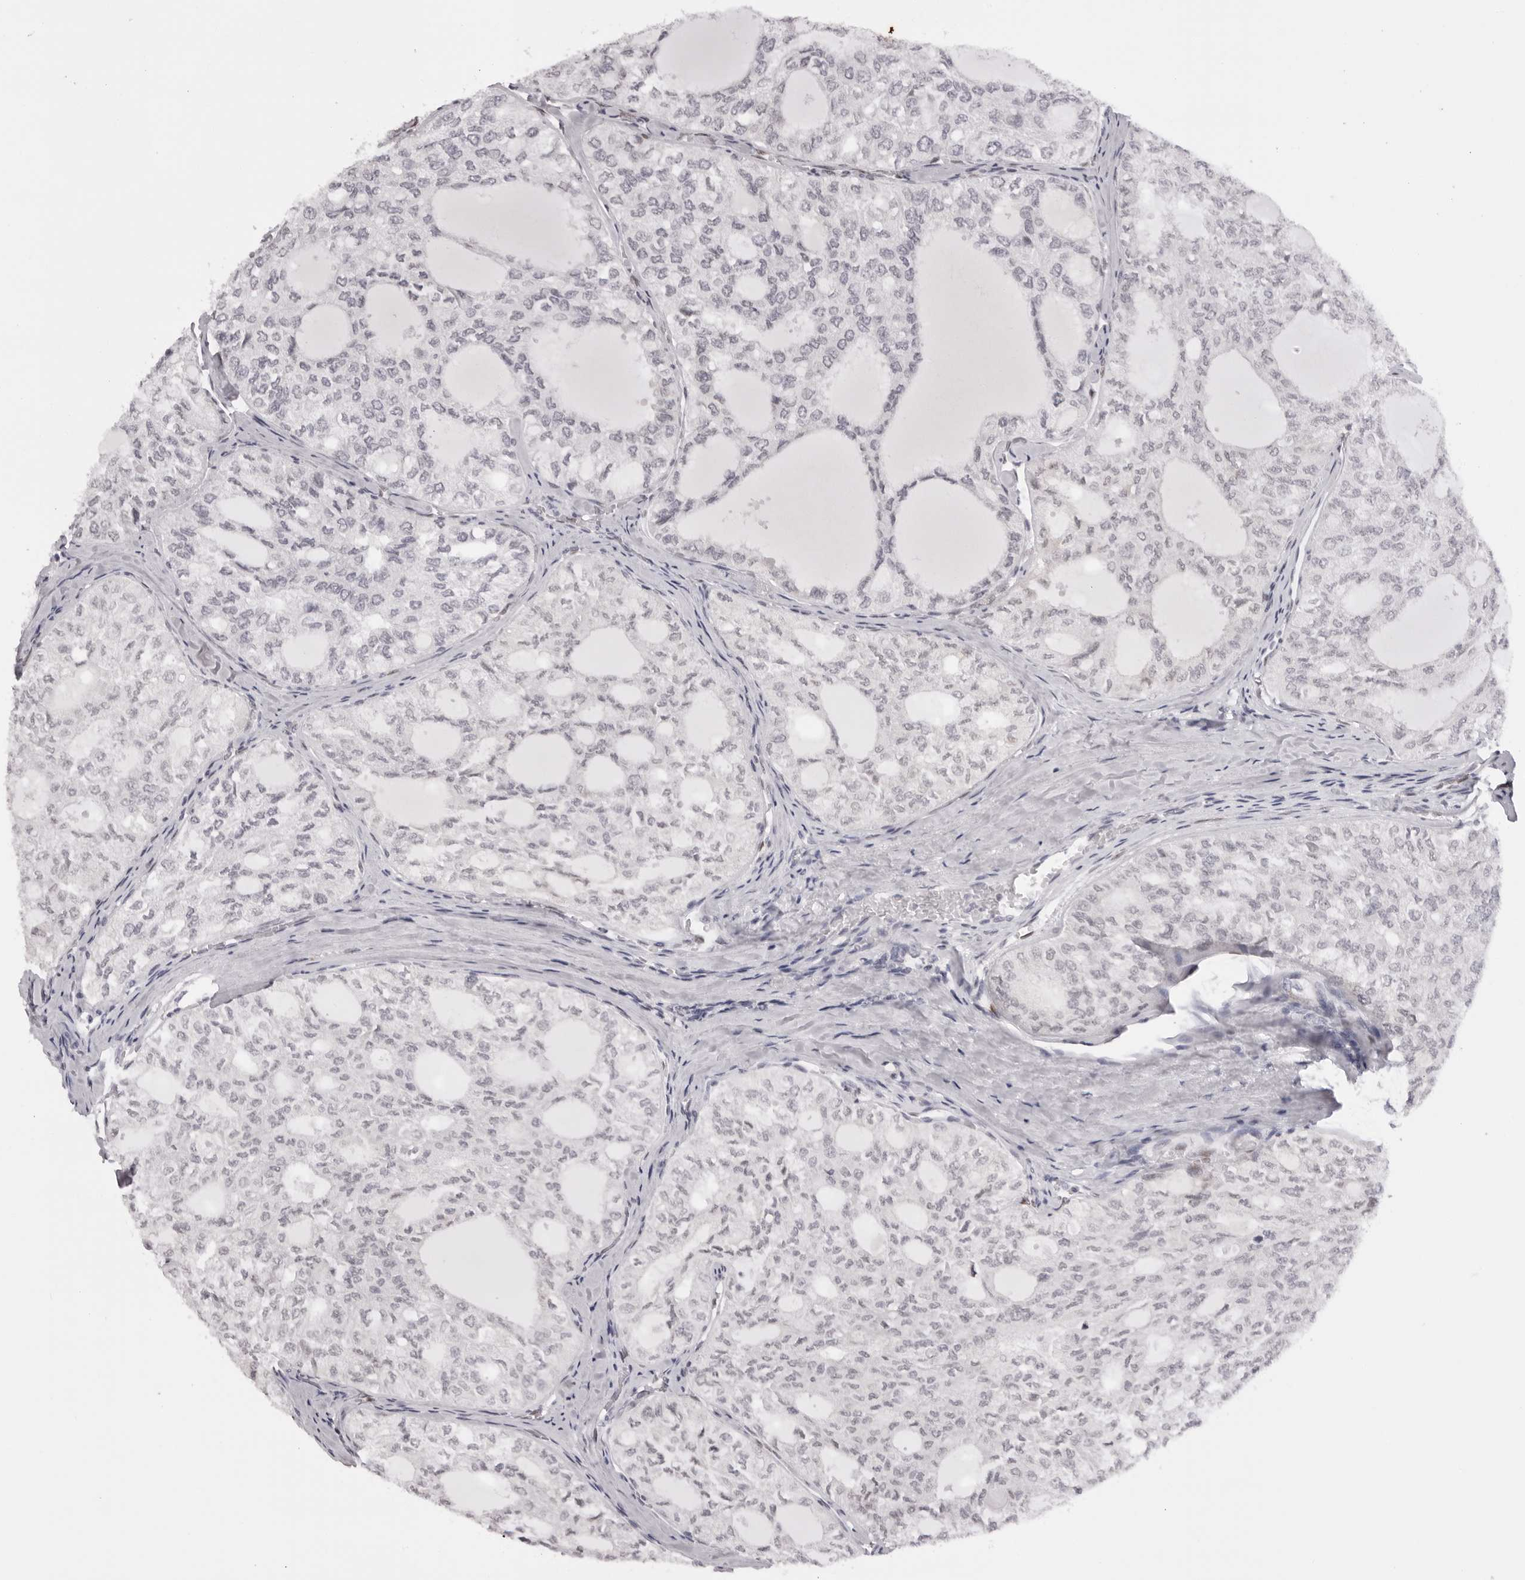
{"staining": {"intensity": "negative", "quantity": "none", "location": "none"}, "tissue": "thyroid cancer", "cell_type": "Tumor cells", "image_type": "cancer", "snomed": [{"axis": "morphology", "description": "Follicular adenoma carcinoma, NOS"}, {"axis": "topography", "description": "Thyroid gland"}], "caption": "The micrograph shows no significant positivity in tumor cells of follicular adenoma carcinoma (thyroid). Brightfield microscopy of immunohistochemistry stained with DAB (brown) and hematoxylin (blue), captured at high magnification.", "gene": "MAFK", "patient": {"sex": "male", "age": 75}}